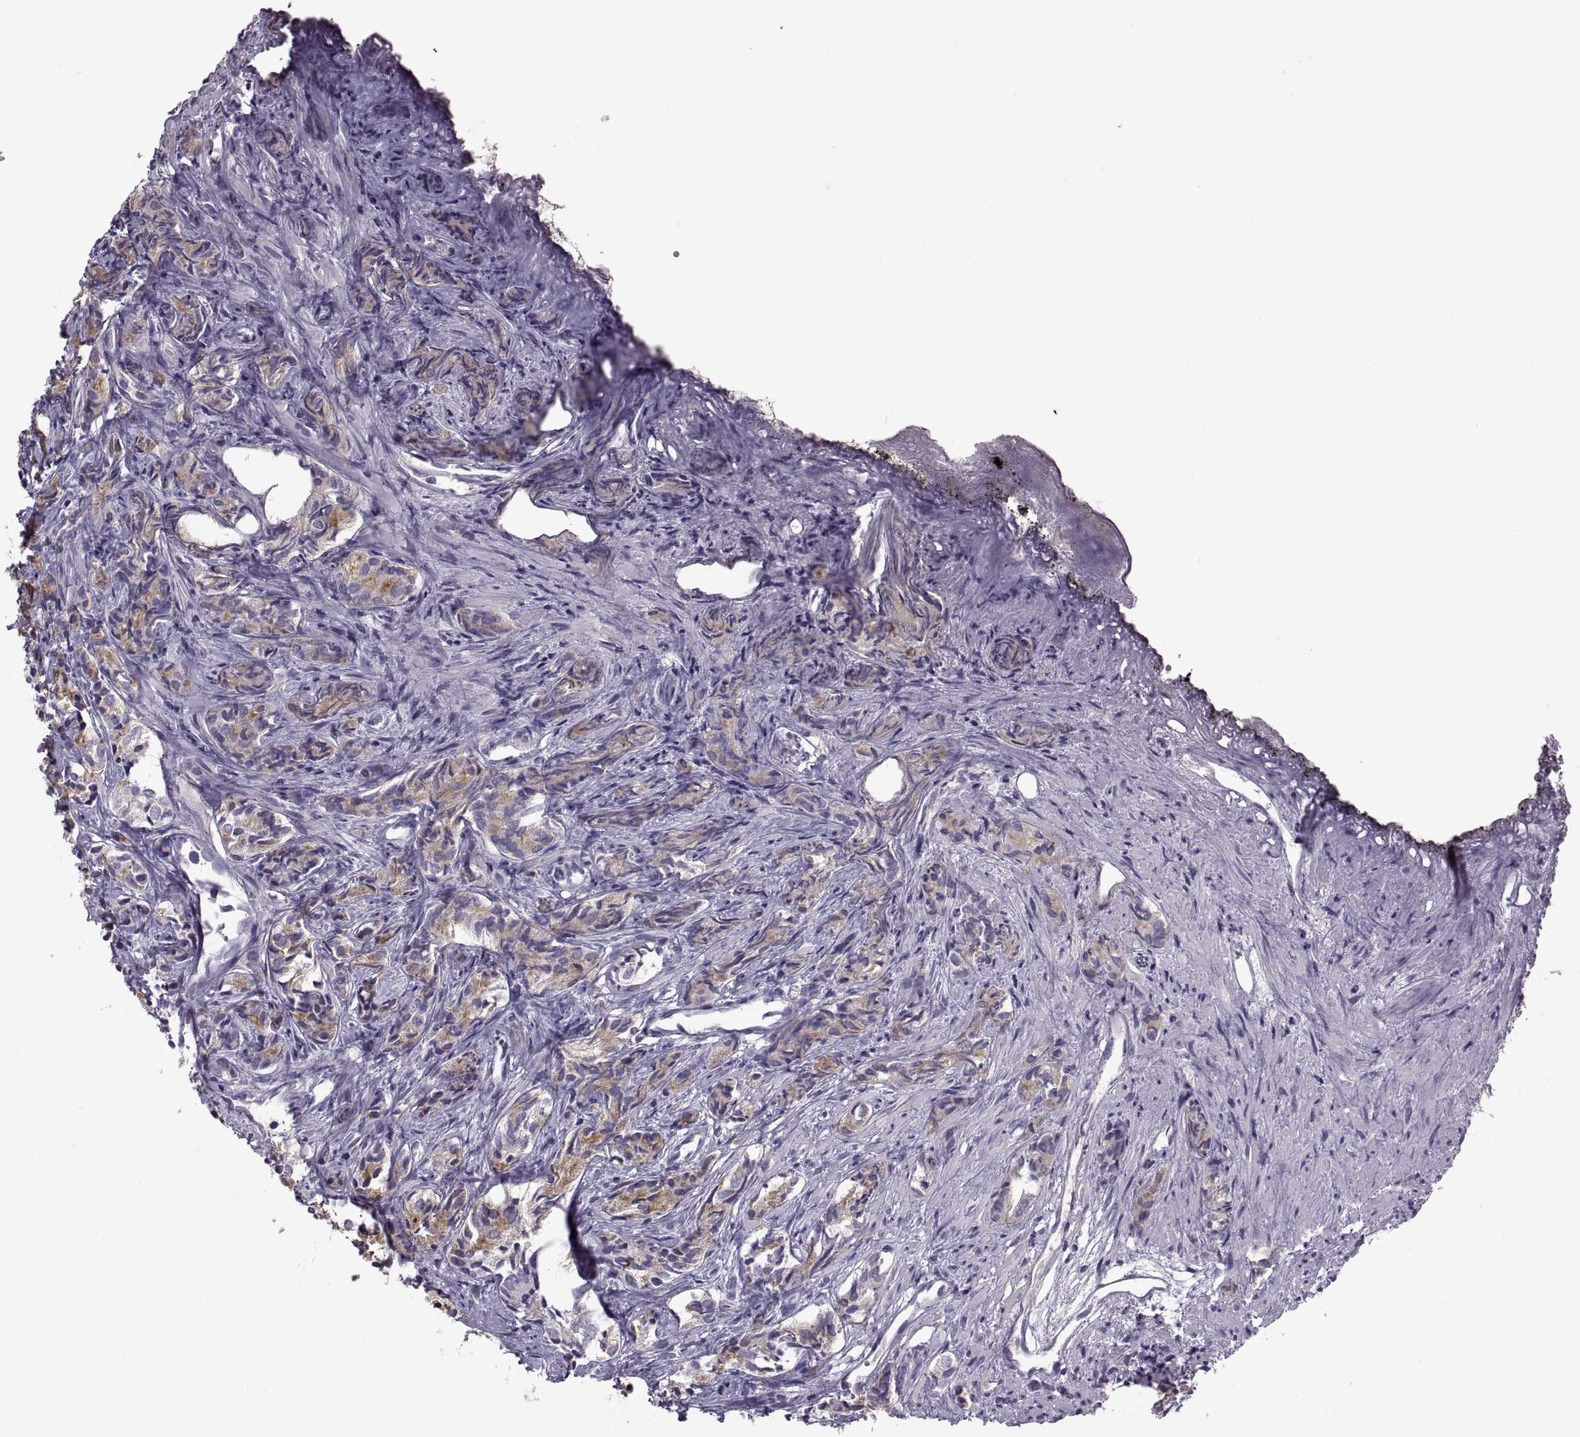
{"staining": {"intensity": "moderate", "quantity": ">75%", "location": "cytoplasmic/membranous"}, "tissue": "prostate cancer", "cell_type": "Tumor cells", "image_type": "cancer", "snomed": [{"axis": "morphology", "description": "Adenocarcinoma, High grade"}, {"axis": "topography", "description": "Prostate"}], "caption": "Approximately >75% of tumor cells in human high-grade adenocarcinoma (prostate) demonstrate moderate cytoplasmic/membranous protein staining as visualized by brown immunohistochemical staining.", "gene": "RSPH6A", "patient": {"sex": "male", "age": 84}}